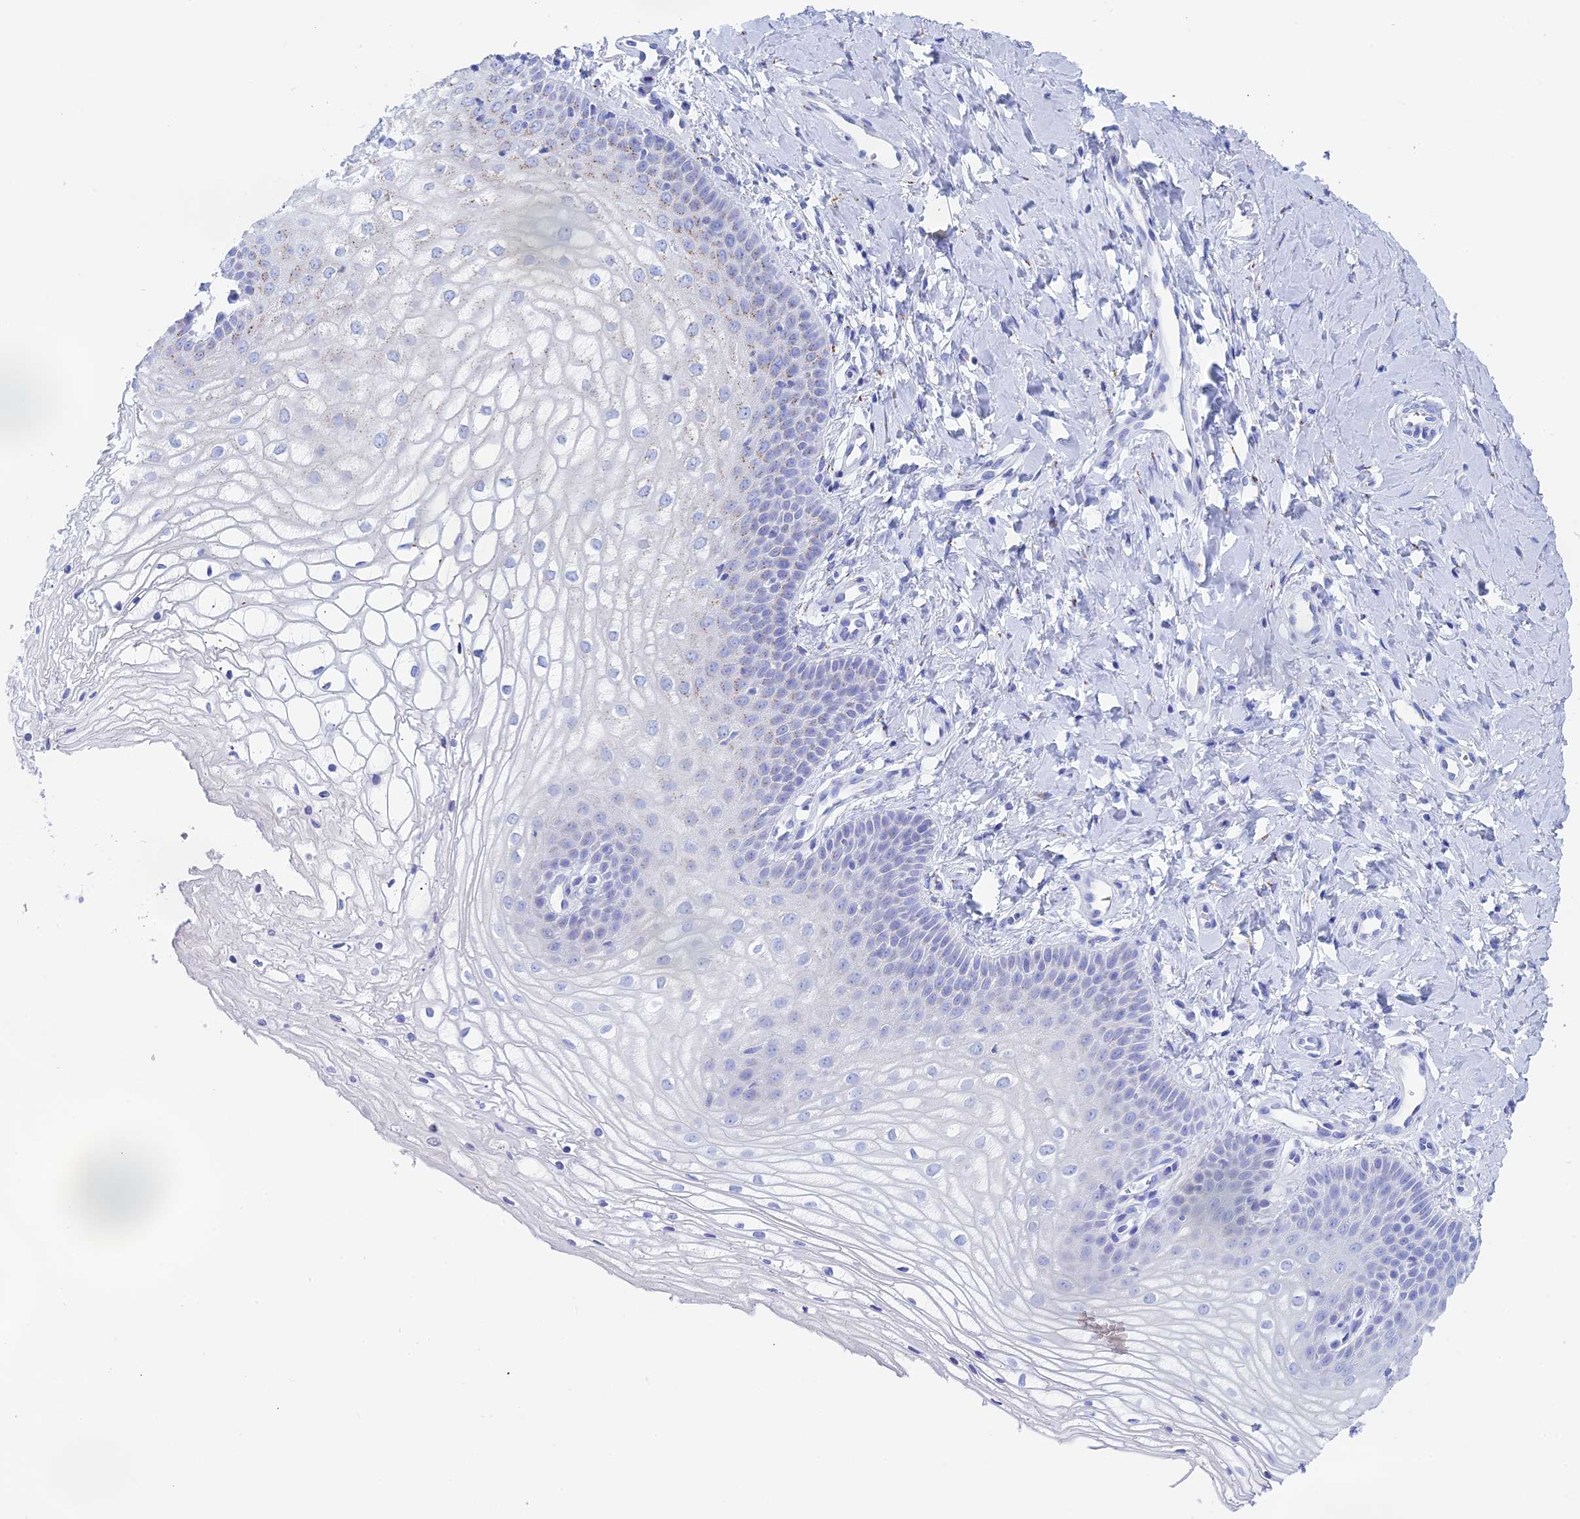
{"staining": {"intensity": "moderate", "quantity": "25%-75%", "location": "cytoplasmic/membranous"}, "tissue": "vagina", "cell_type": "Squamous epithelial cells", "image_type": "normal", "snomed": [{"axis": "morphology", "description": "Normal tissue, NOS"}, {"axis": "topography", "description": "Vagina"}], "caption": "Moderate cytoplasmic/membranous protein staining is present in approximately 25%-75% of squamous epithelial cells in vagina.", "gene": "ERICH4", "patient": {"sex": "female", "age": 68}}